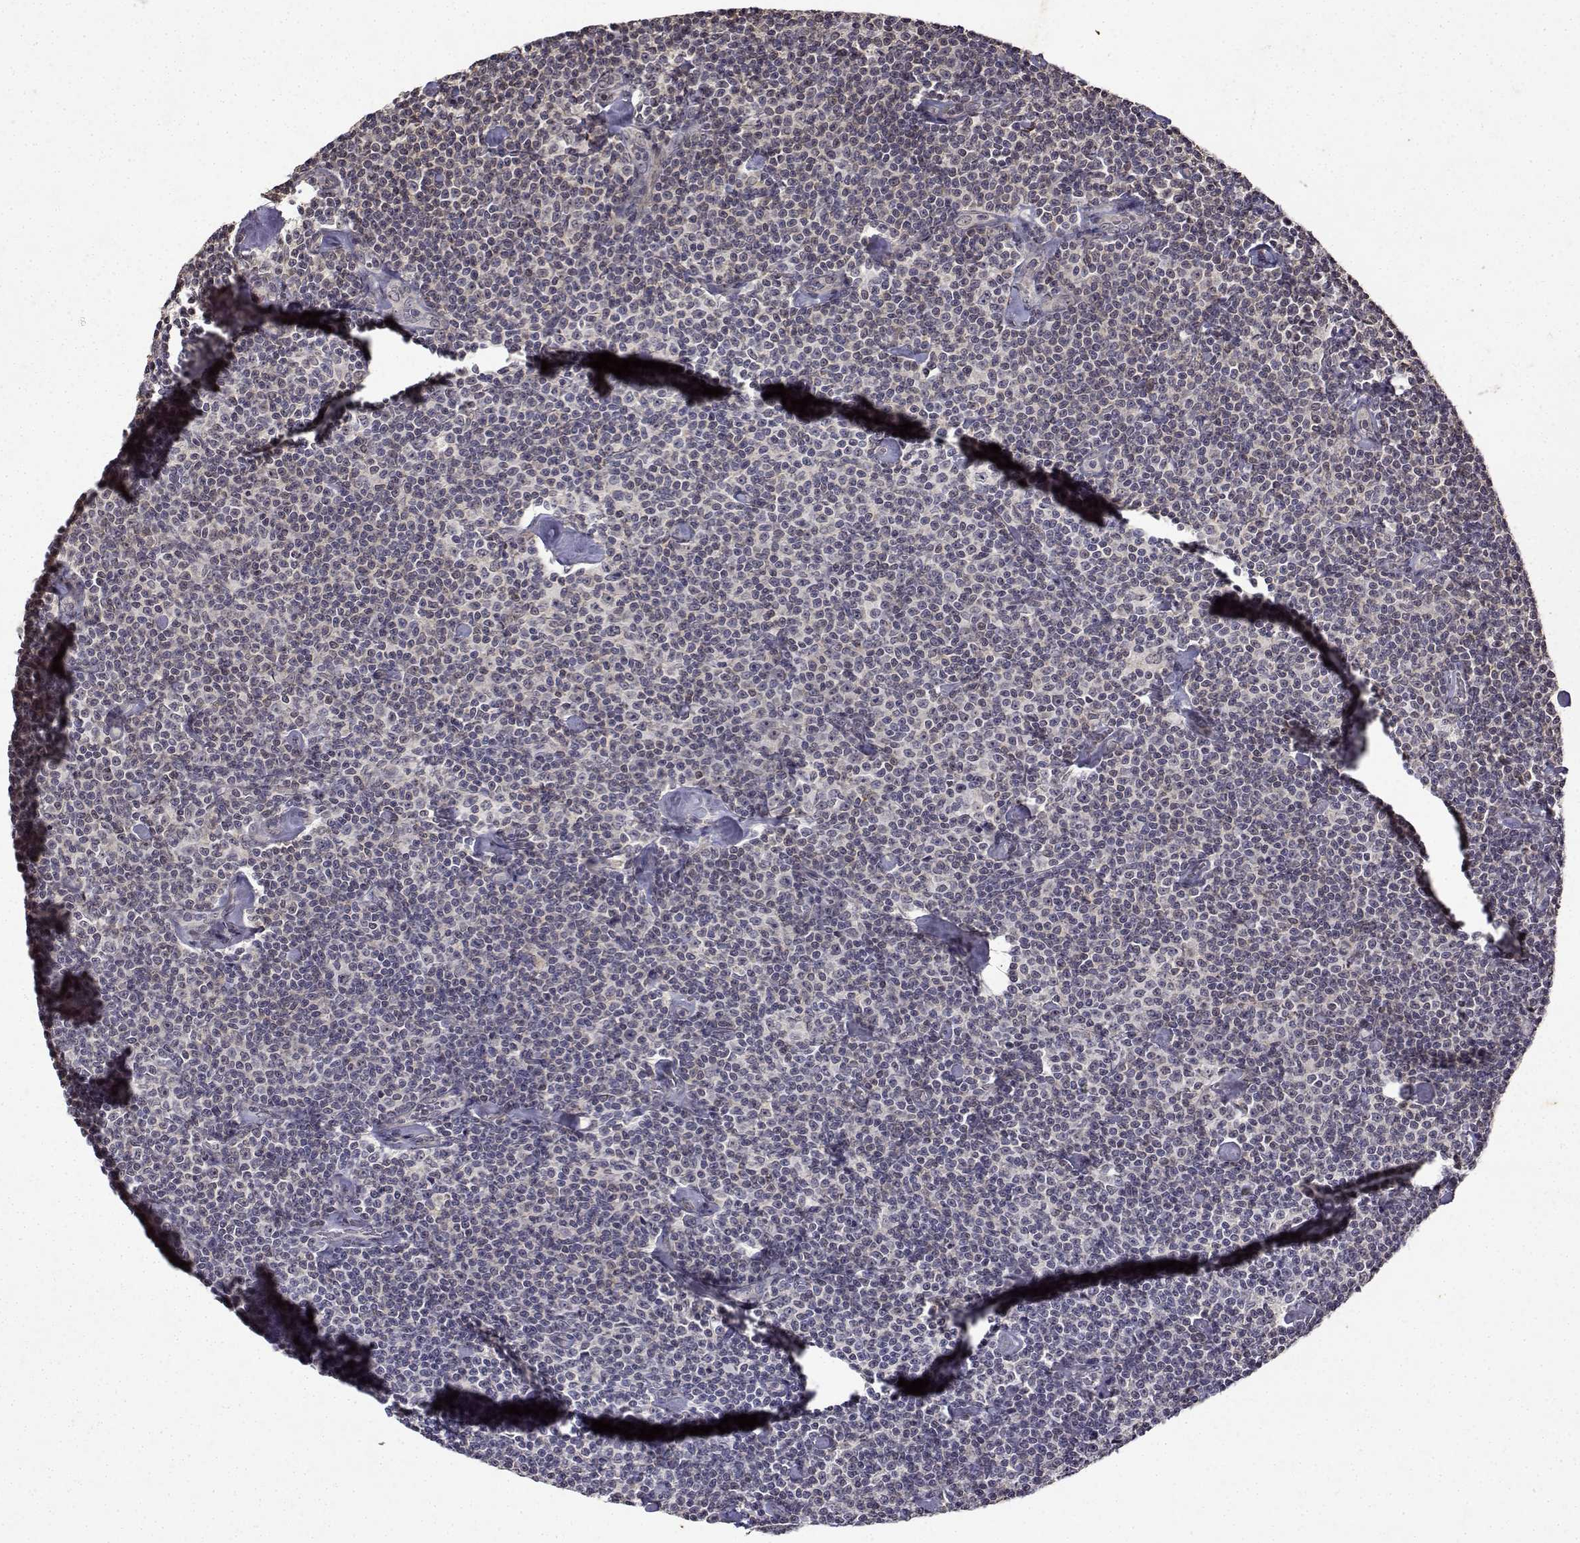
{"staining": {"intensity": "negative", "quantity": "none", "location": "none"}, "tissue": "lymphoma", "cell_type": "Tumor cells", "image_type": "cancer", "snomed": [{"axis": "morphology", "description": "Malignant lymphoma, non-Hodgkin's type, Low grade"}, {"axis": "topography", "description": "Lymph node"}], "caption": "This is an immunohistochemistry (IHC) image of human lymphoma. There is no staining in tumor cells.", "gene": "BDNF", "patient": {"sex": "male", "age": 81}}